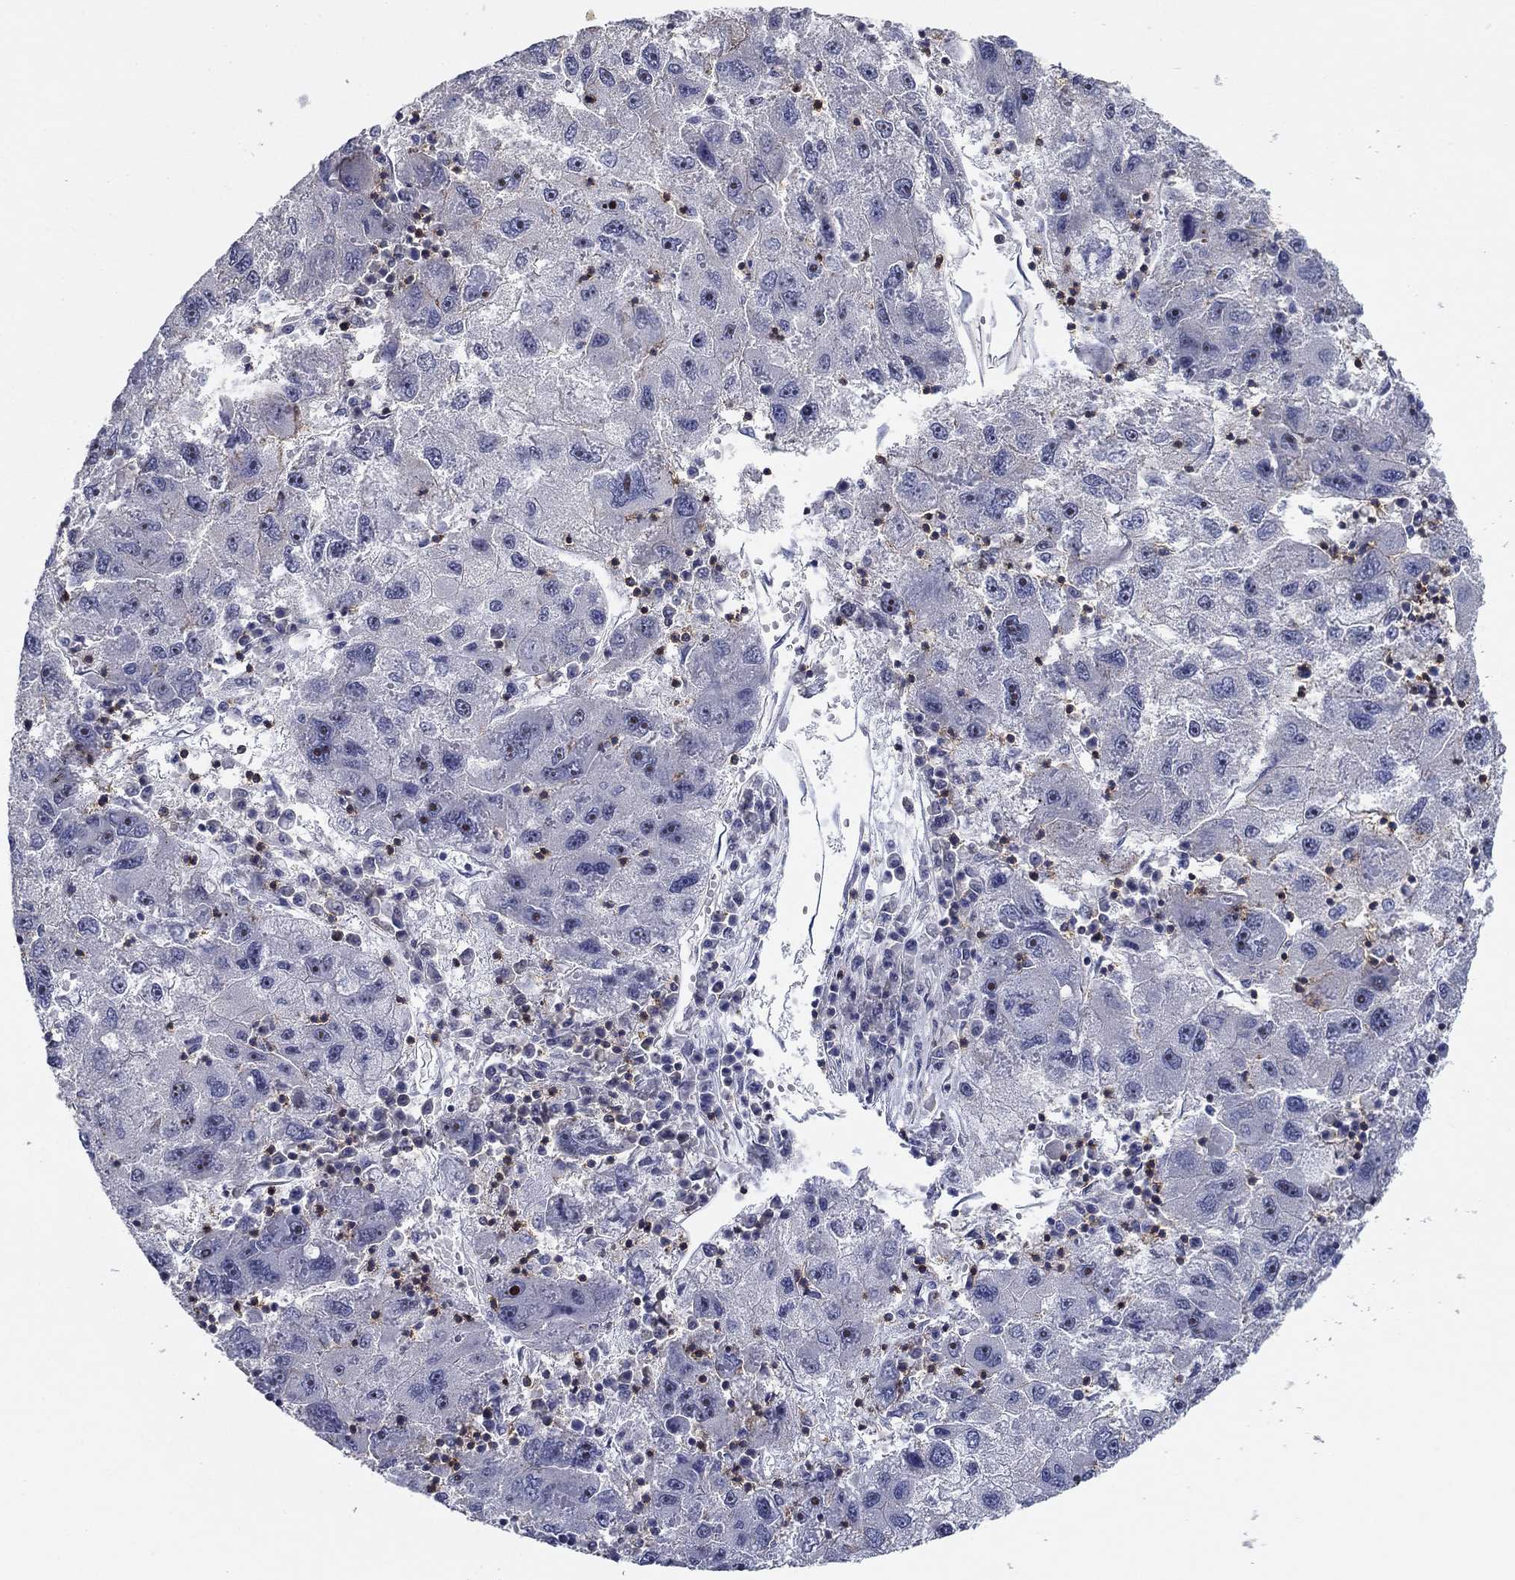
{"staining": {"intensity": "negative", "quantity": "none", "location": "none"}, "tissue": "liver cancer", "cell_type": "Tumor cells", "image_type": "cancer", "snomed": [{"axis": "morphology", "description": "Carcinoma, Hepatocellular, NOS"}, {"axis": "topography", "description": "Liver"}], "caption": "The micrograph reveals no significant staining in tumor cells of liver cancer.", "gene": "SIT1", "patient": {"sex": "male", "age": 75}}